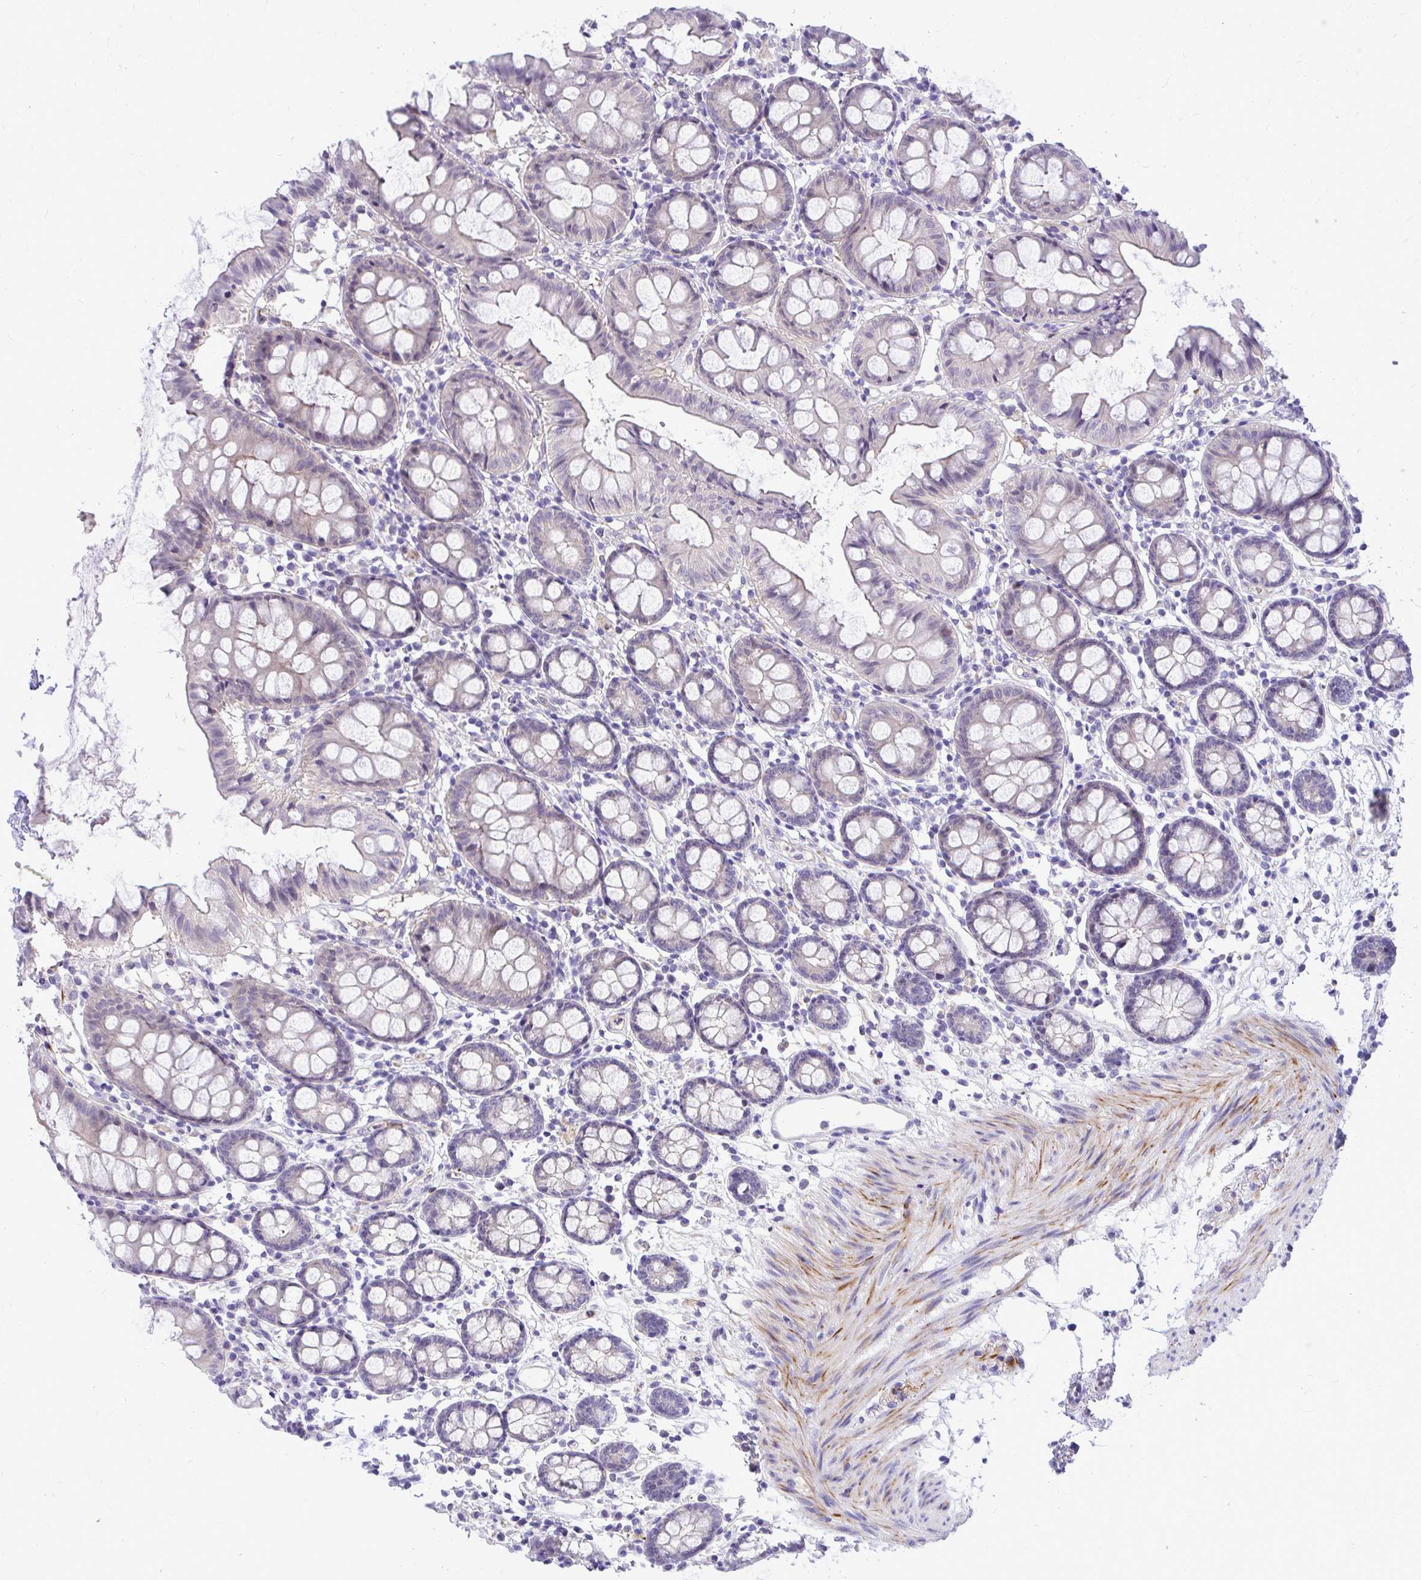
{"staining": {"intensity": "weak", "quantity": "25%-75%", "location": "cytoplasmic/membranous"}, "tissue": "colon", "cell_type": "Endothelial cells", "image_type": "normal", "snomed": [{"axis": "morphology", "description": "Normal tissue, NOS"}, {"axis": "topography", "description": "Colon"}], "caption": "DAB (3,3'-diaminobenzidine) immunohistochemical staining of benign human colon reveals weak cytoplasmic/membranous protein positivity in about 25%-75% of endothelial cells. (Brightfield microscopy of DAB IHC at high magnification).", "gene": "ZSWIM9", "patient": {"sex": "female", "age": 84}}